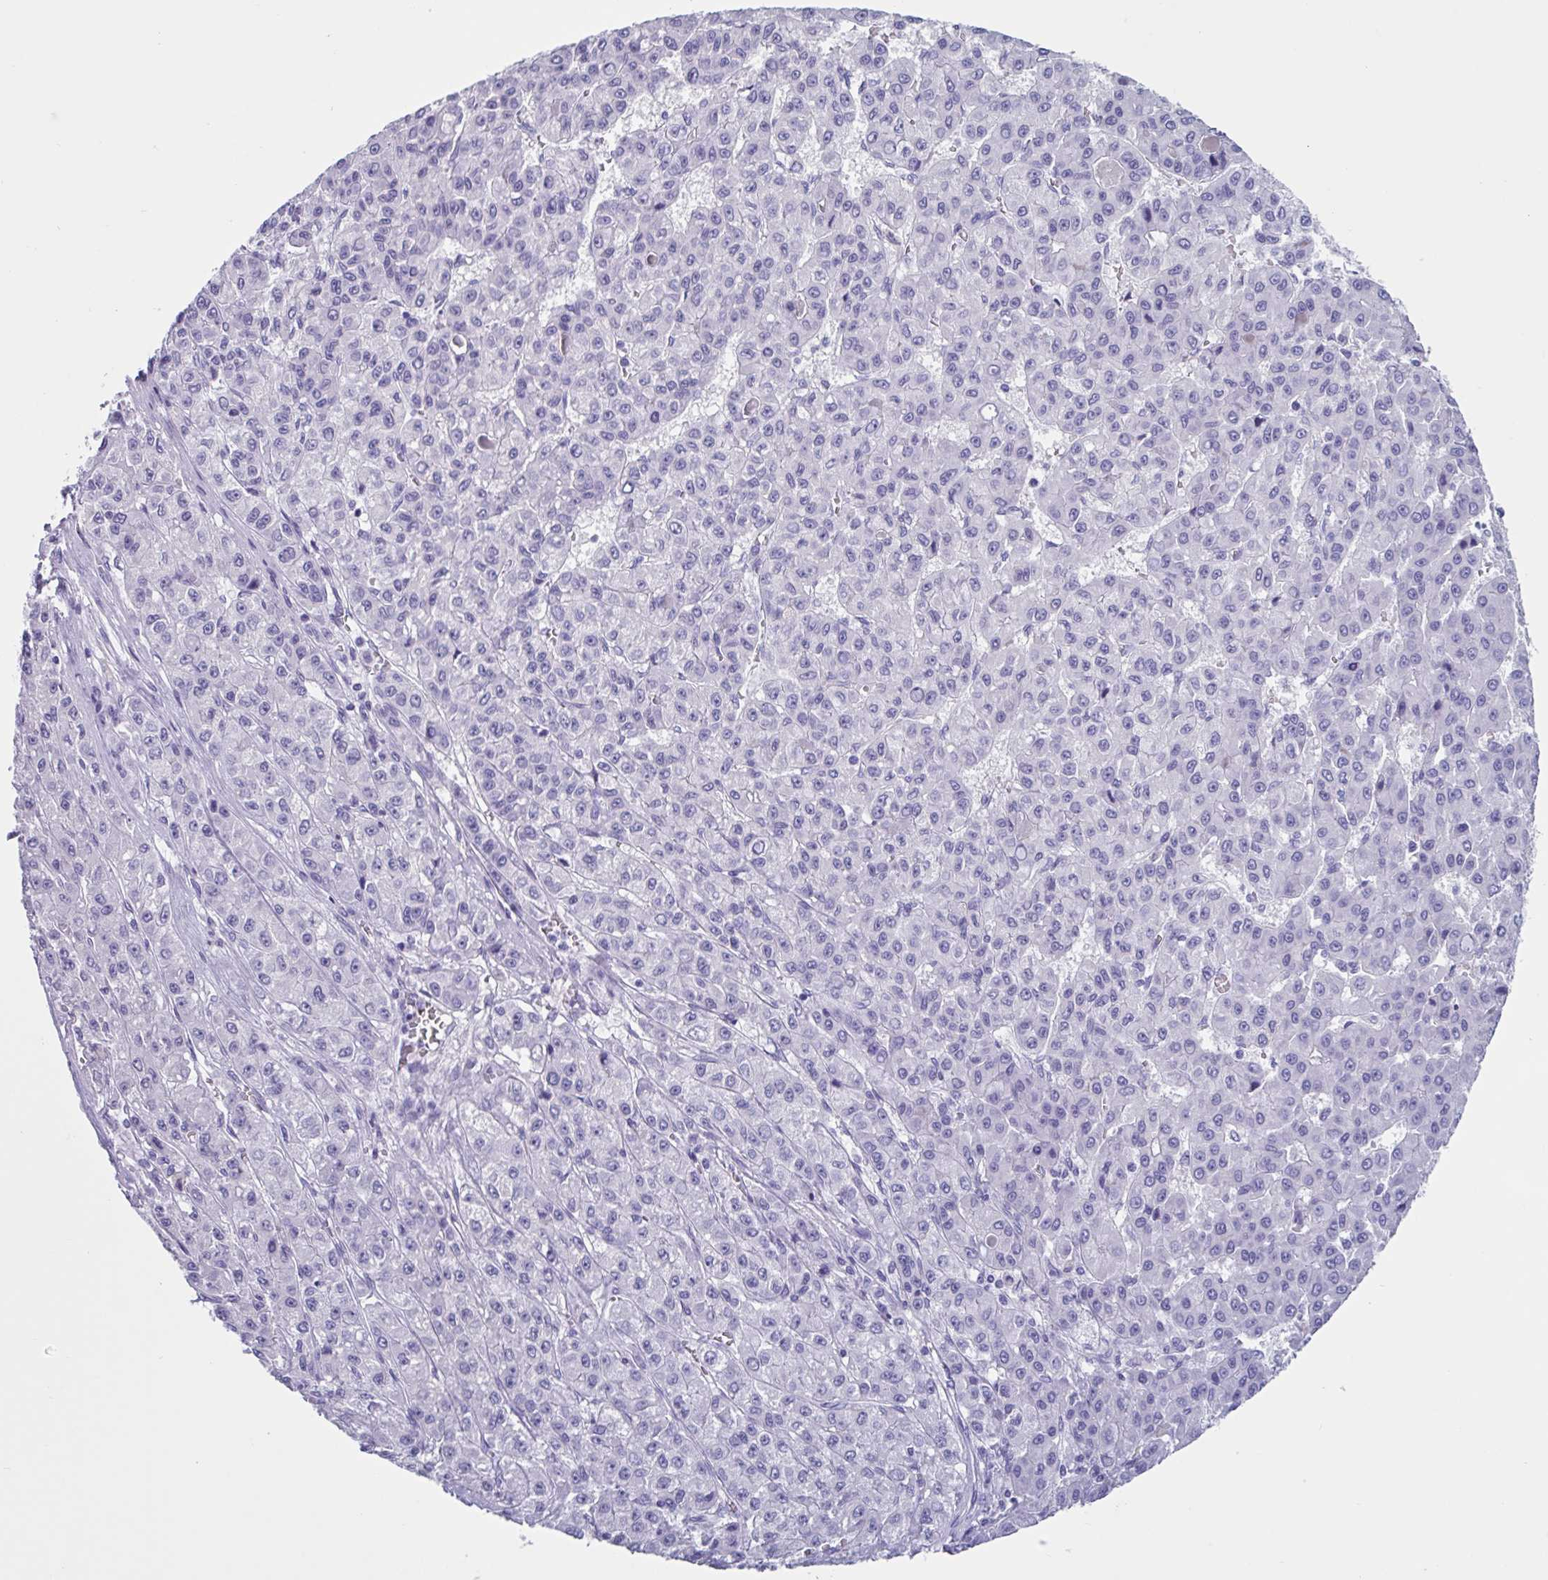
{"staining": {"intensity": "negative", "quantity": "none", "location": "none"}, "tissue": "liver cancer", "cell_type": "Tumor cells", "image_type": "cancer", "snomed": [{"axis": "morphology", "description": "Carcinoma, Hepatocellular, NOS"}, {"axis": "topography", "description": "Liver"}], "caption": "High magnification brightfield microscopy of liver hepatocellular carcinoma stained with DAB (brown) and counterstained with hematoxylin (blue): tumor cells show no significant expression. The staining is performed using DAB (3,3'-diaminobenzidine) brown chromogen with nuclei counter-stained in using hematoxylin.", "gene": "USP35", "patient": {"sex": "male", "age": 70}}